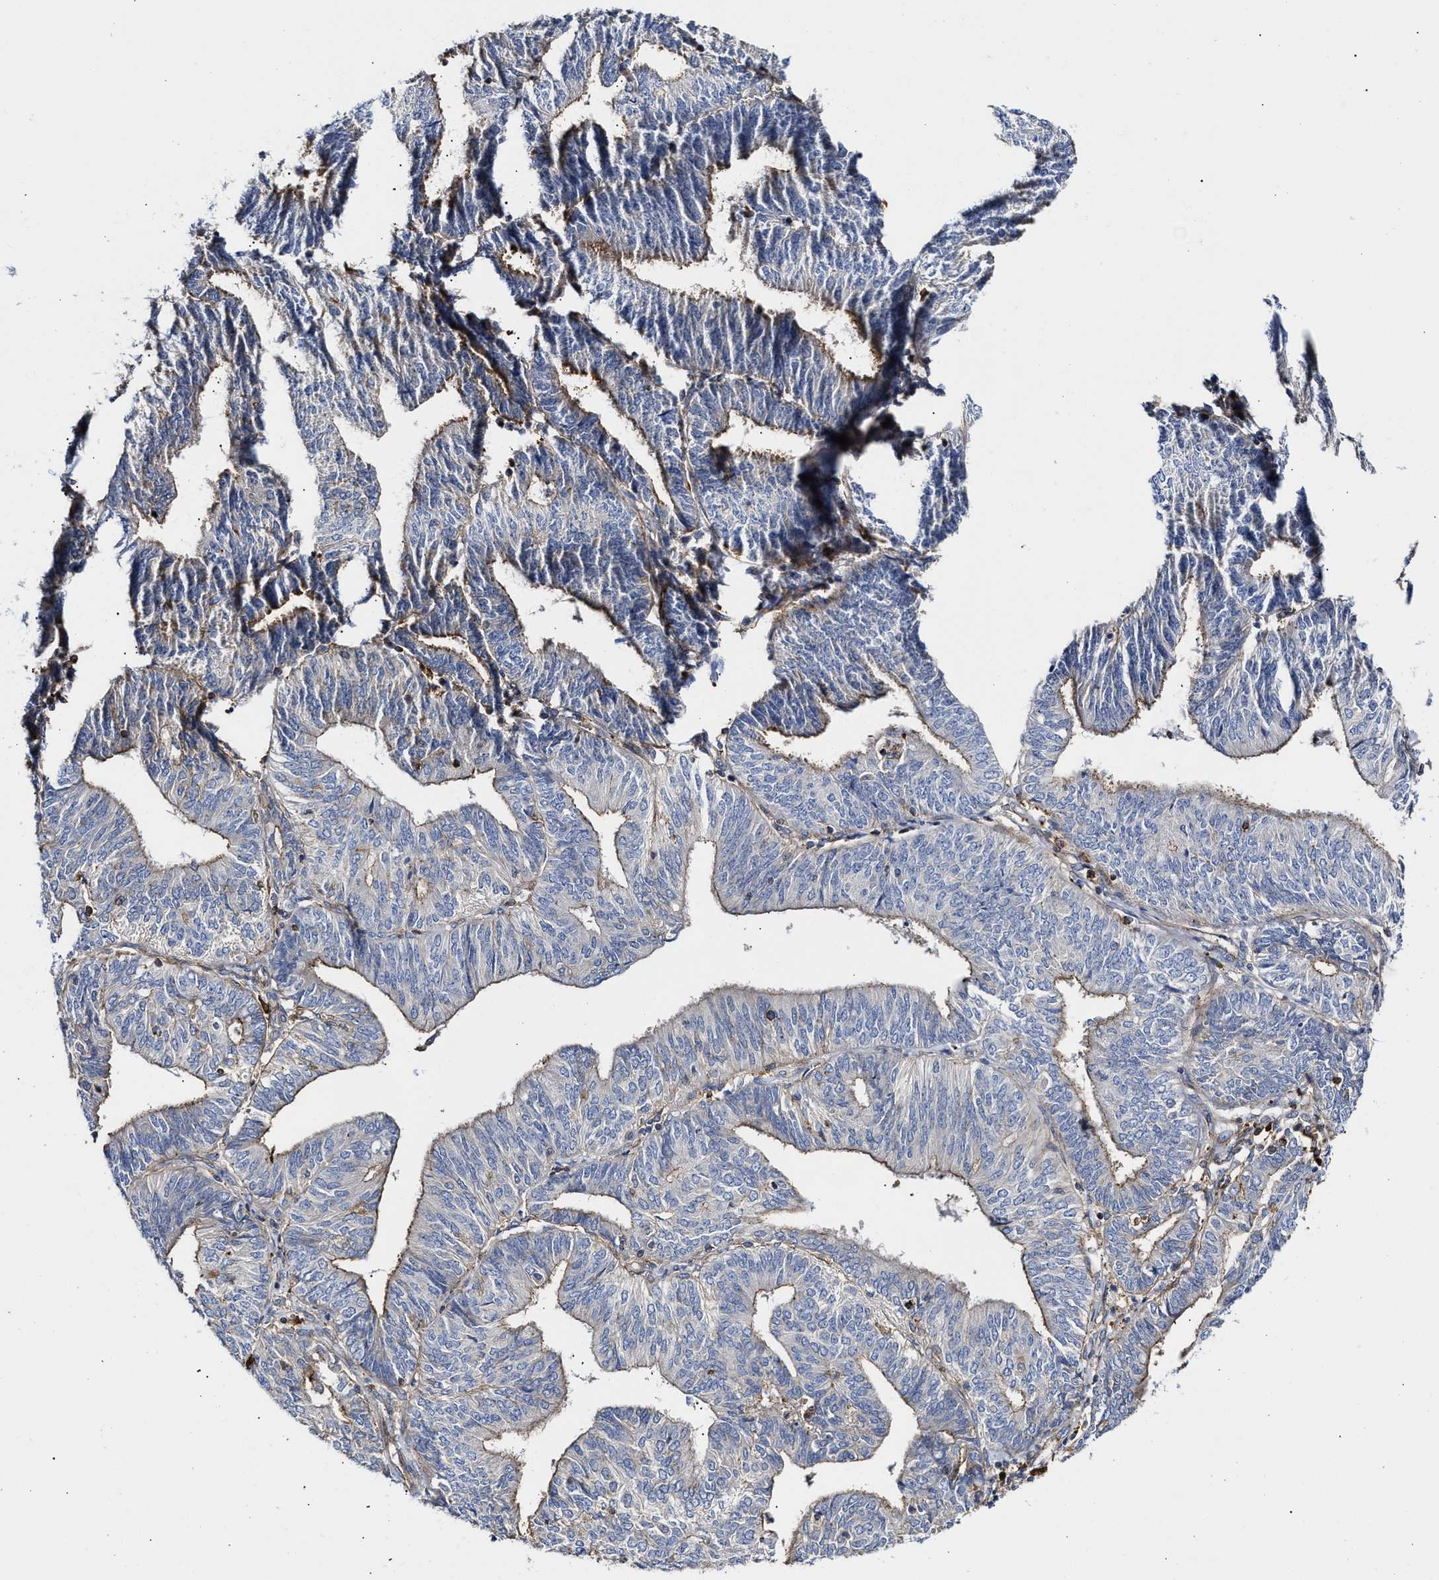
{"staining": {"intensity": "negative", "quantity": "none", "location": "none"}, "tissue": "endometrial cancer", "cell_type": "Tumor cells", "image_type": "cancer", "snomed": [{"axis": "morphology", "description": "Adenocarcinoma, NOS"}, {"axis": "topography", "description": "Endometrium"}], "caption": "High magnification brightfield microscopy of endometrial cancer stained with DAB (3,3'-diaminobenzidine) (brown) and counterstained with hematoxylin (blue): tumor cells show no significant expression. (Immunohistochemistry (ihc), brightfield microscopy, high magnification).", "gene": "HS3ST5", "patient": {"sex": "female", "age": 58}}